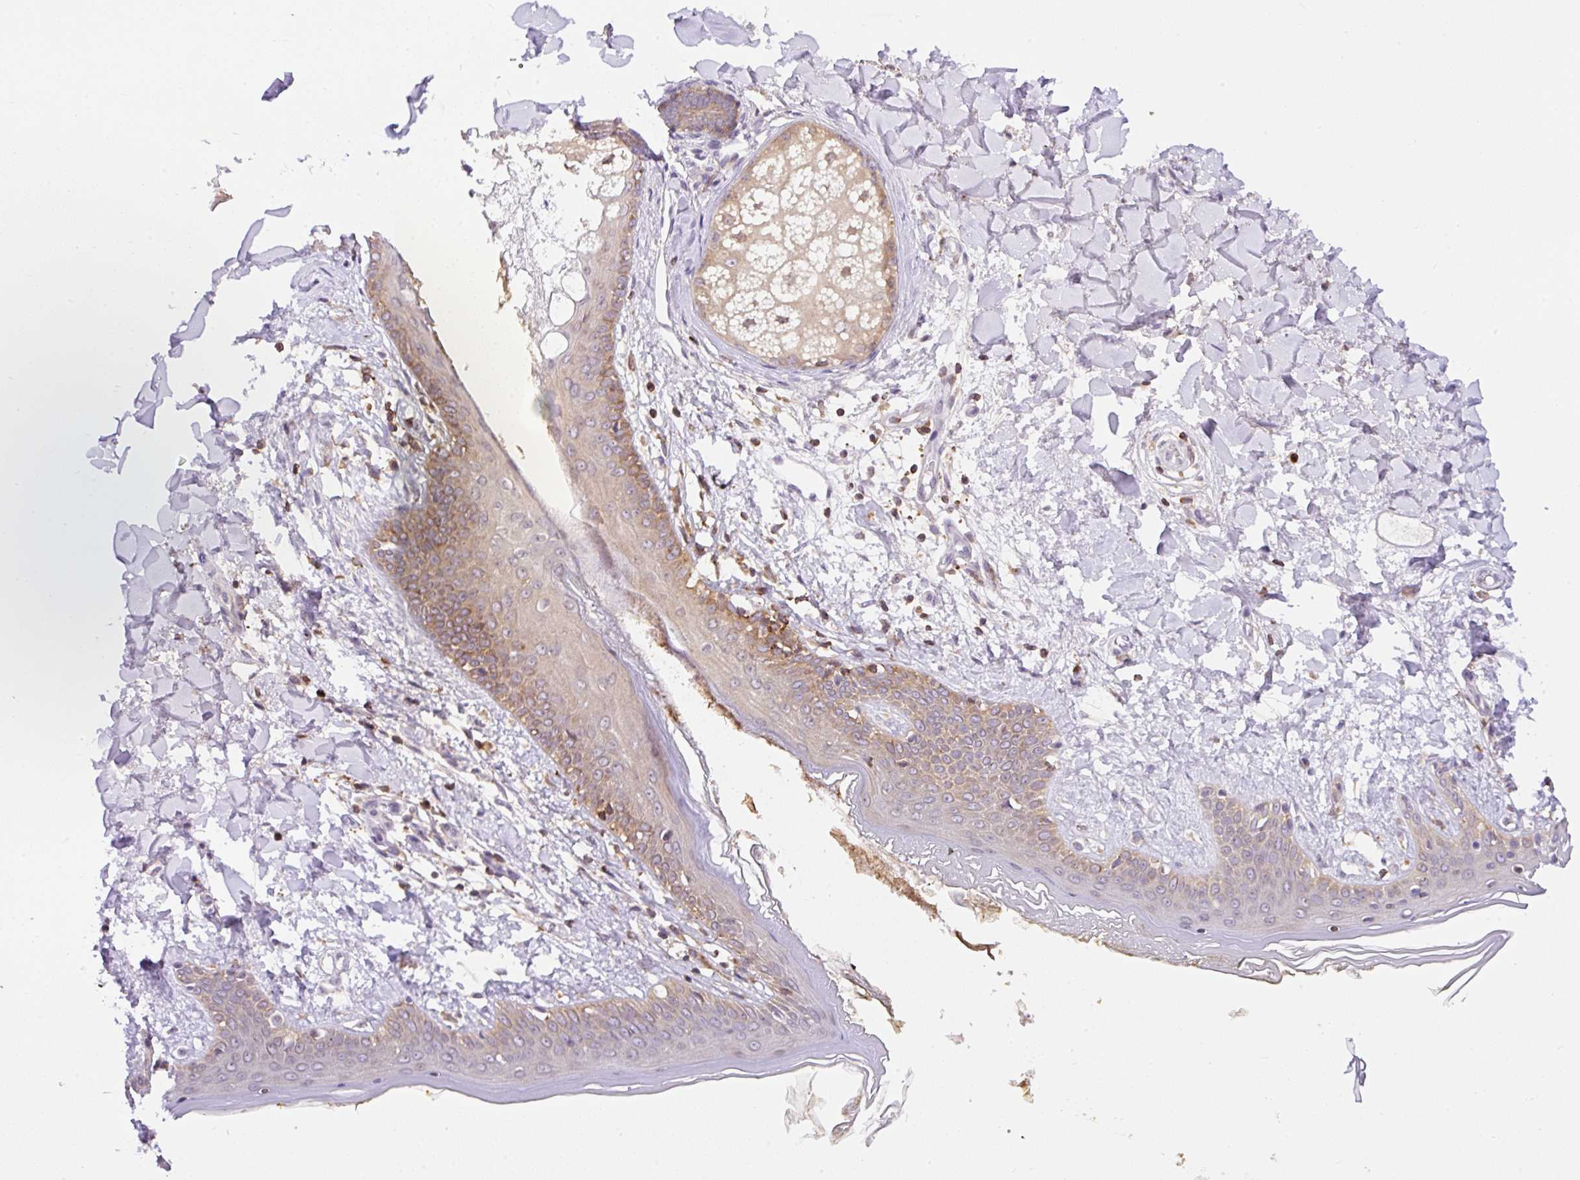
{"staining": {"intensity": "weak", "quantity": ">75%", "location": "cytoplasmic/membranous"}, "tissue": "skin", "cell_type": "Fibroblasts", "image_type": "normal", "snomed": [{"axis": "morphology", "description": "Normal tissue, NOS"}, {"axis": "topography", "description": "Skin"}], "caption": "Fibroblasts show weak cytoplasmic/membranous positivity in about >75% of cells in benign skin. The protein is shown in brown color, while the nuclei are stained blue.", "gene": "CARD11", "patient": {"sex": "female", "age": 34}}